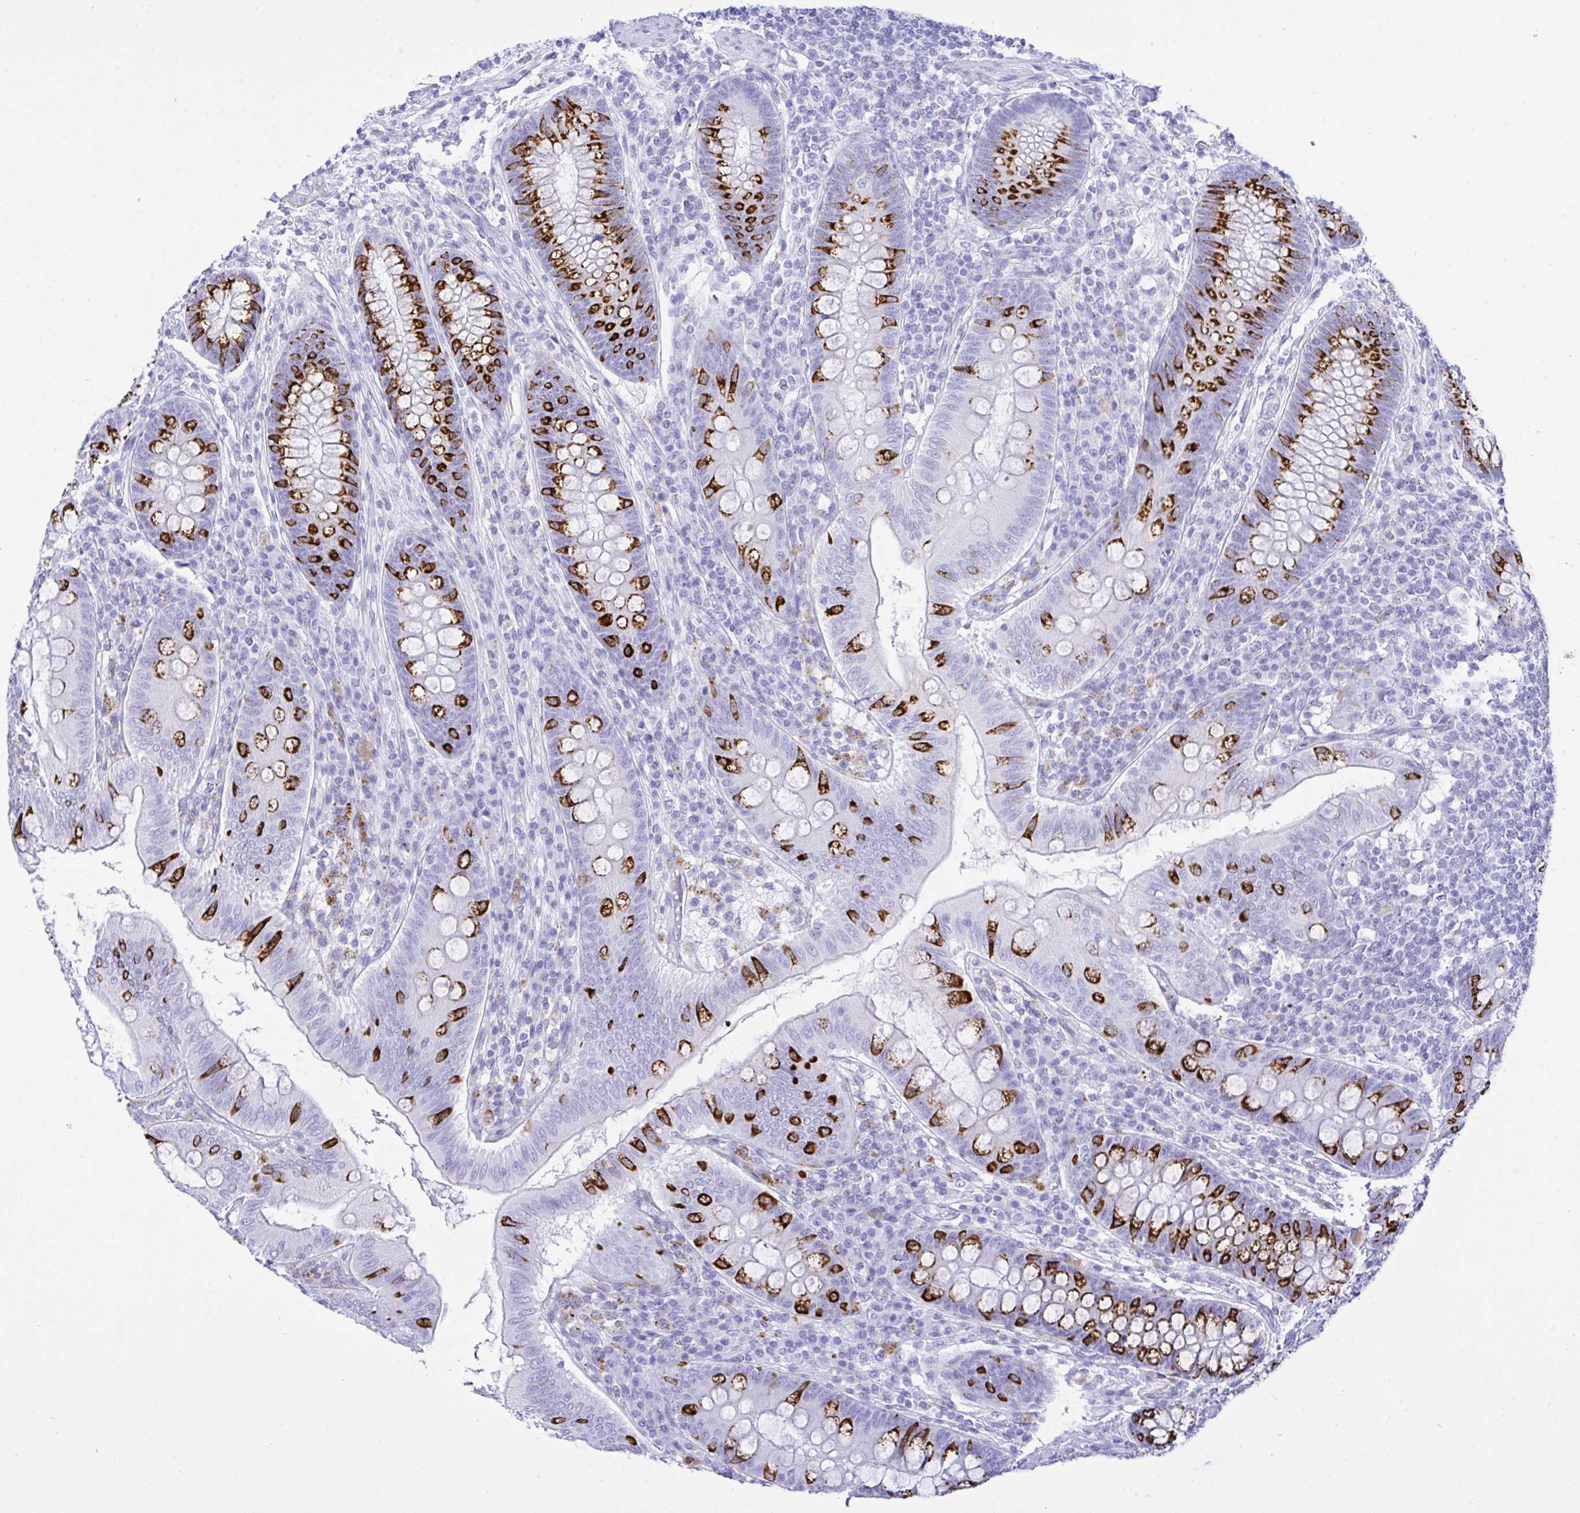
{"staining": {"intensity": "strong", "quantity": "25%-75%", "location": "cytoplasmic/membranous"}, "tissue": "appendix", "cell_type": "Glandular cells", "image_type": "normal", "snomed": [{"axis": "morphology", "description": "Normal tissue, NOS"}, {"axis": "topography", "description": "Appendix"}], "caption": "The micrograph reveals staining of normal appendix, revealing strong cytoplasmic/membranous protein staining (brown color) within glandular cells.", "gene": "SELENOV", "patient": {"sex": "male", "age": 71}}